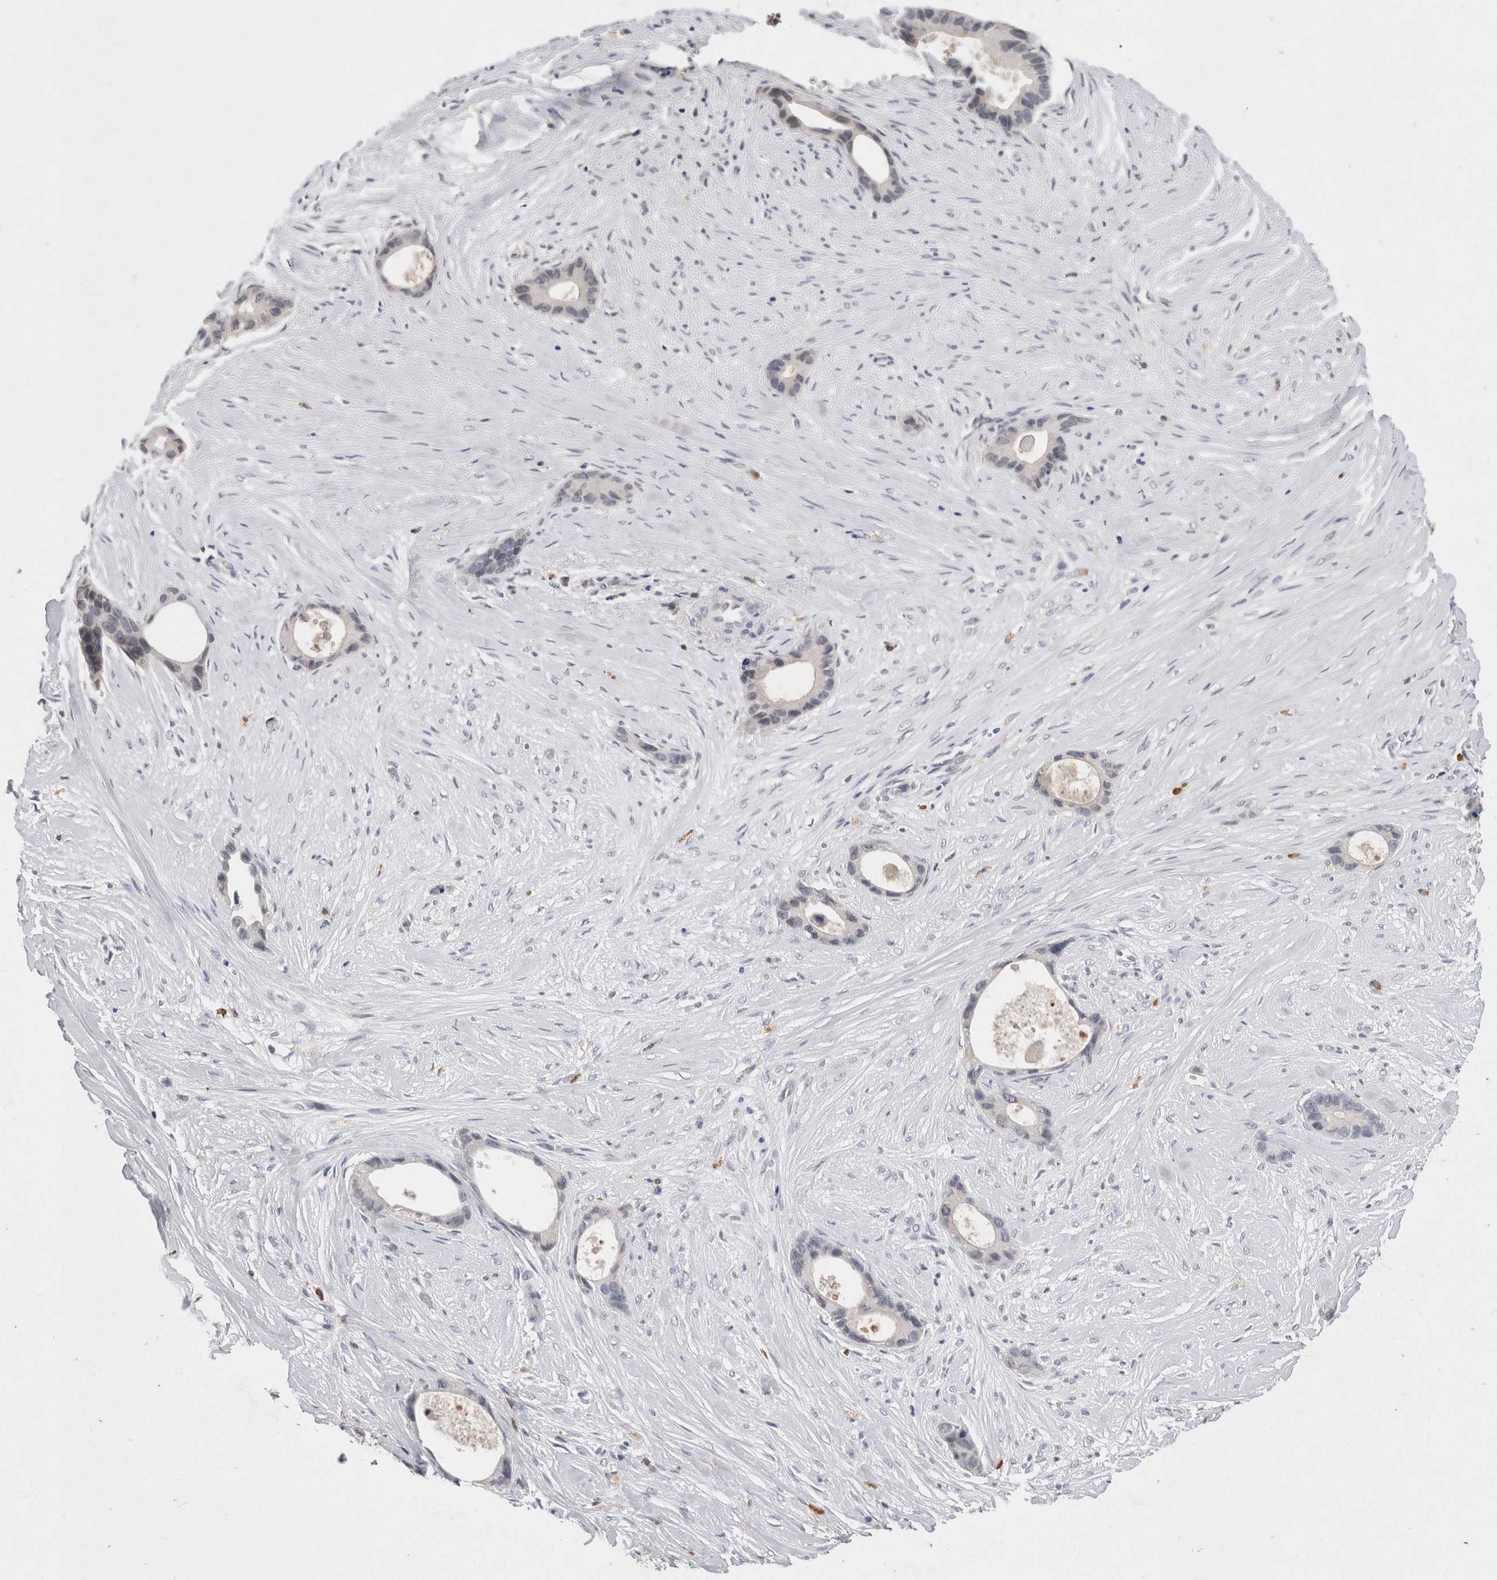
{"staining": {"intensity": "weak", "quantity": "<25%", "location": "nuclear"}, "tissue": "liver cancer", "cell_type": "Tumor cells", "image_type": "cancer", "snomed": [{"axis": "morphology", "description": "Cholangiocarcinoma"}, {"axis": "topography", "description": "Liver"}], "caption": "DAB immunohistochemical staining of human liver cancer shows no significant staining in tumor cells.", "gene": "VSIG4", "patient": {"sex": "female", "age": 55}}